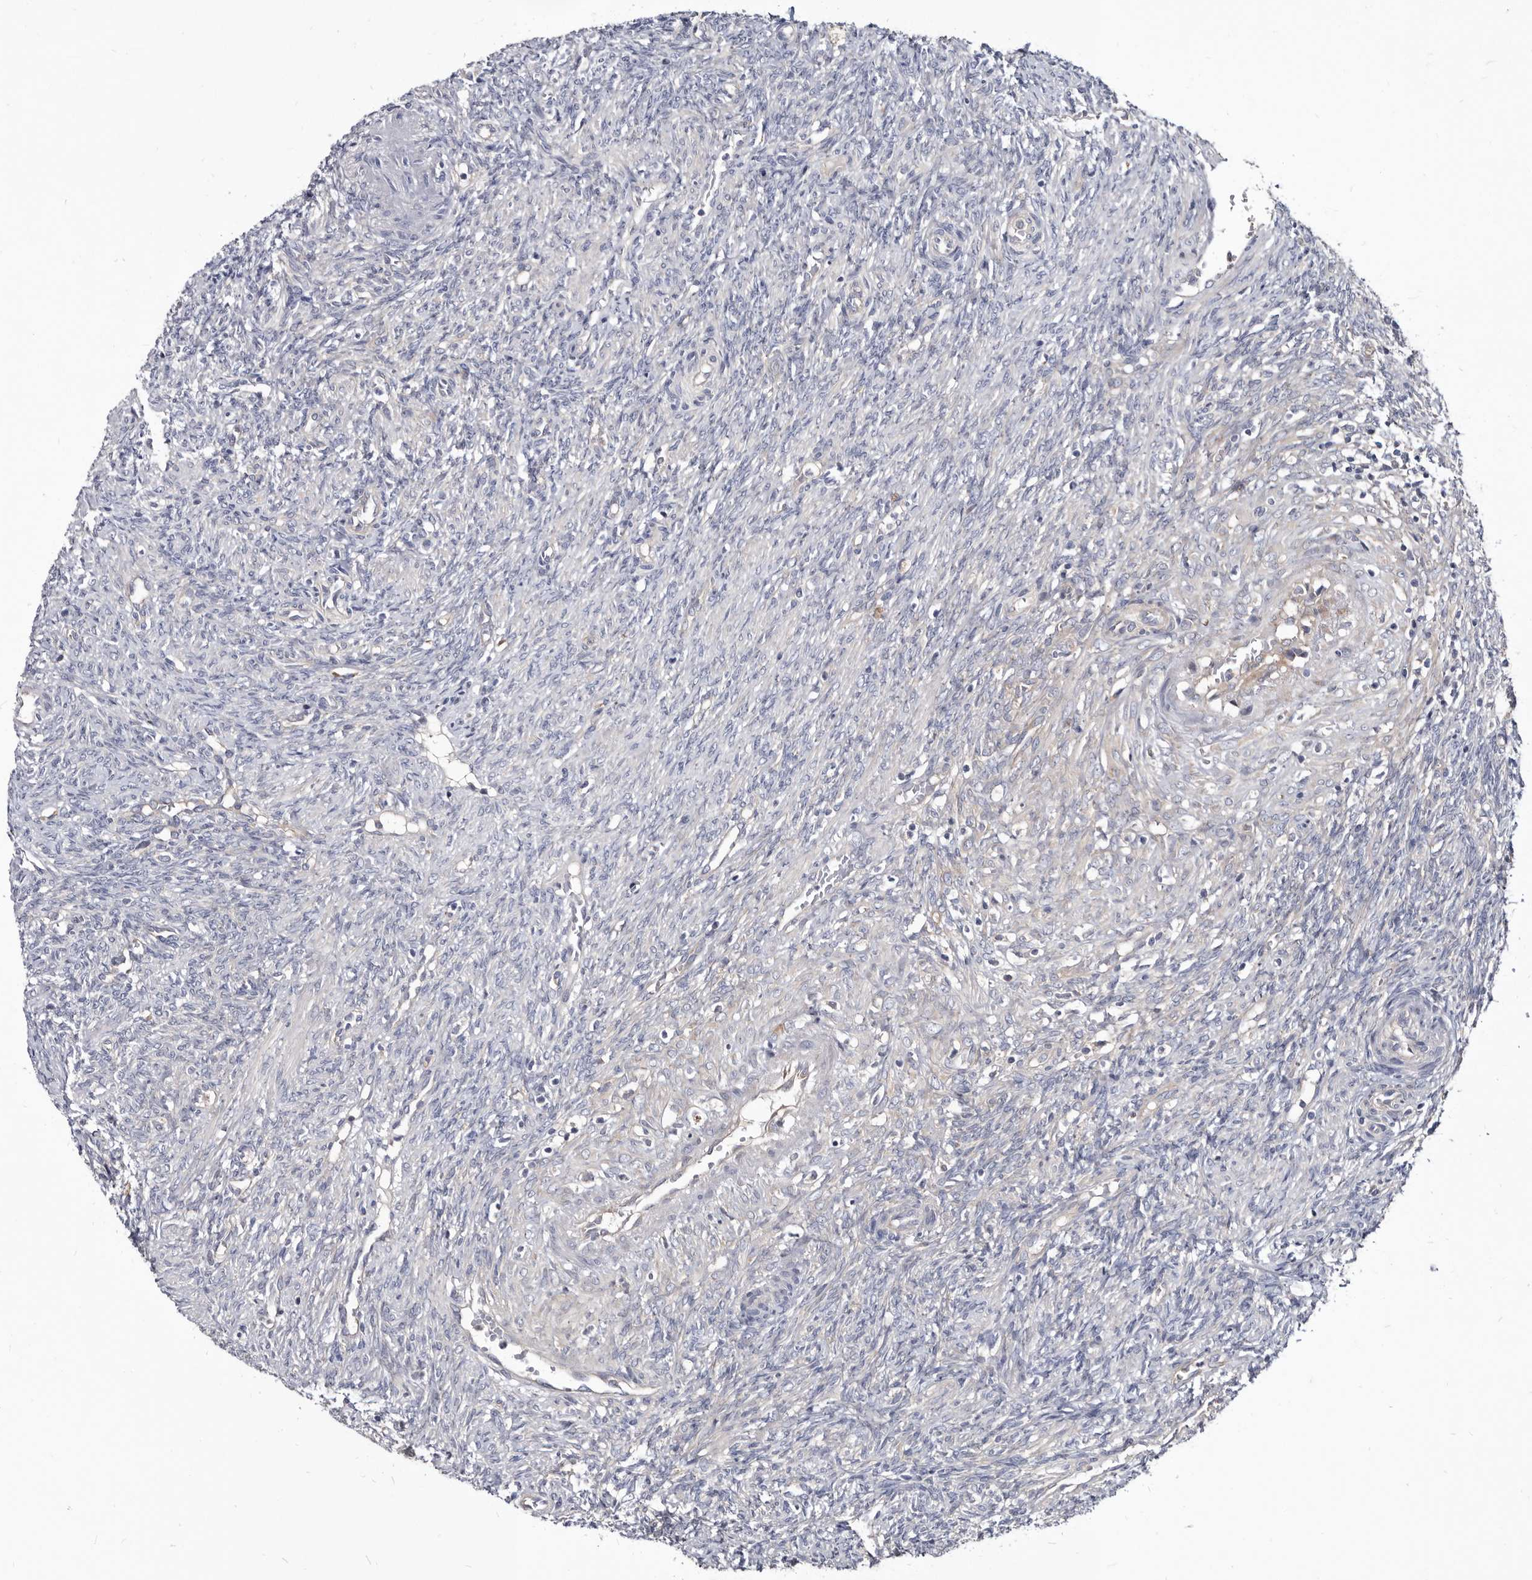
{"staining": {"intensity": "negative", "quantity": "none", "location": "none"}, "tissue": "ovary", "cell_type": "Follicle cells", "image_type": "normal", "snomed": [{"axis": "morphology", "description": "Normal tissue, NOS"}, {"axis": "topography", "description": "Ovary"}], "caption": "An immunohistochemistry histopathology image of normal ovary is shown. There is no staining in follicle cells of ovary.", "gene": "ABCF2", "patient": {"sex": "female", "age": 41}}